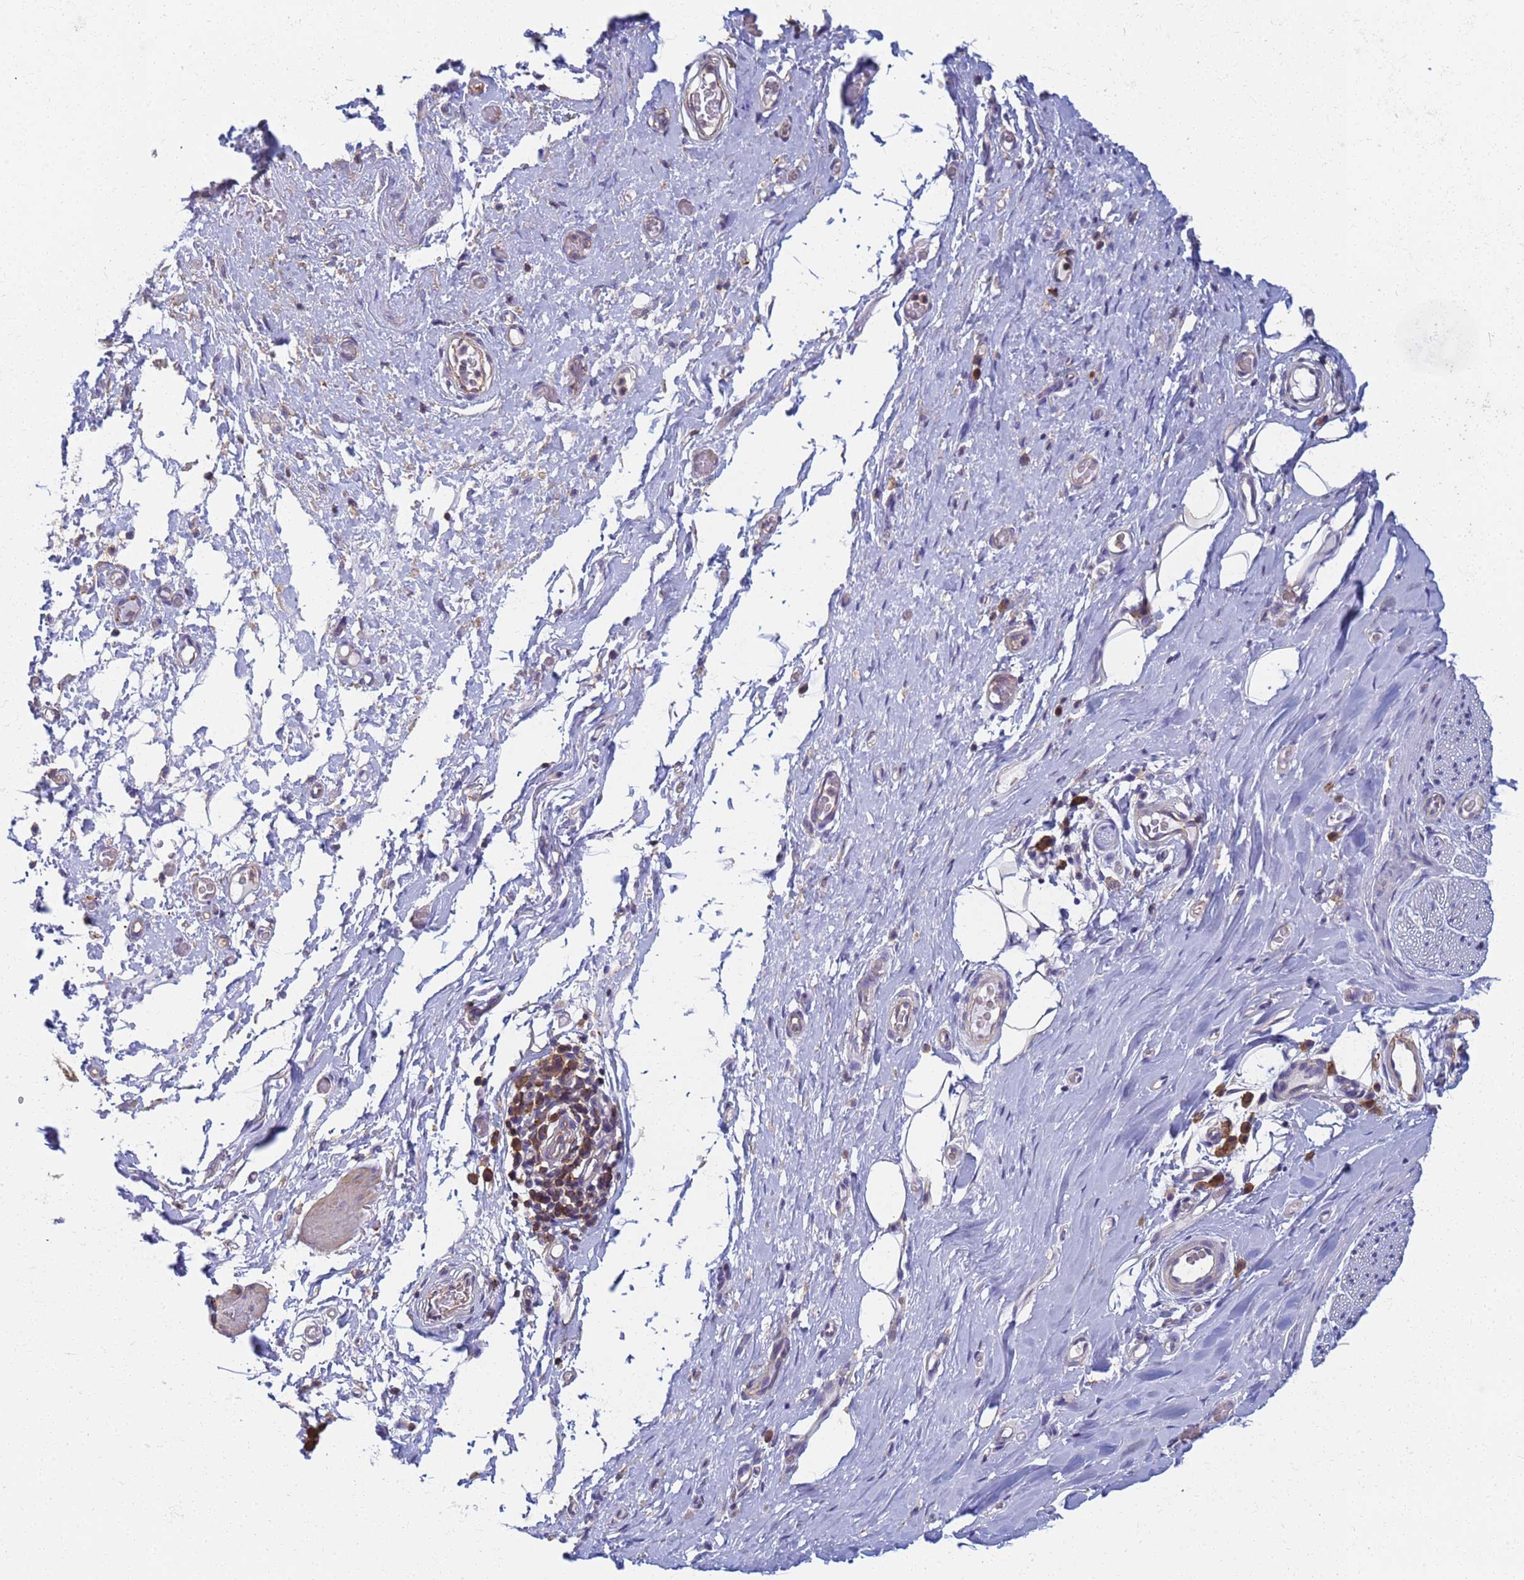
{"staining": {"intensity": "negative", "quantity": "none", "location": "none"}, "tissue": "adipose tissue", "cell_type": "Adipocytes", "image_type": "normal", "snomed": [{"axis": "morphology", "description": "Normal tissue, NOS"}, {"axis": "morphology", "description": "Adenocarcinoma, NOS"}, {"axis": "topography", "description": "Esophagus"}, {"axis": "topography", "description": "Stomach, upper"}, {"axis": "topography", "description": "Peripheral nerve tissue"}], "caption": "The photomicrograph reveals no staining of adipocytes in unremarkable adipose tissue. (DAB IHC visualized using brightfield microscopy, high magnification).", "gene": "ZNG1A", "patient": {"sex": "male", "age": 62}}